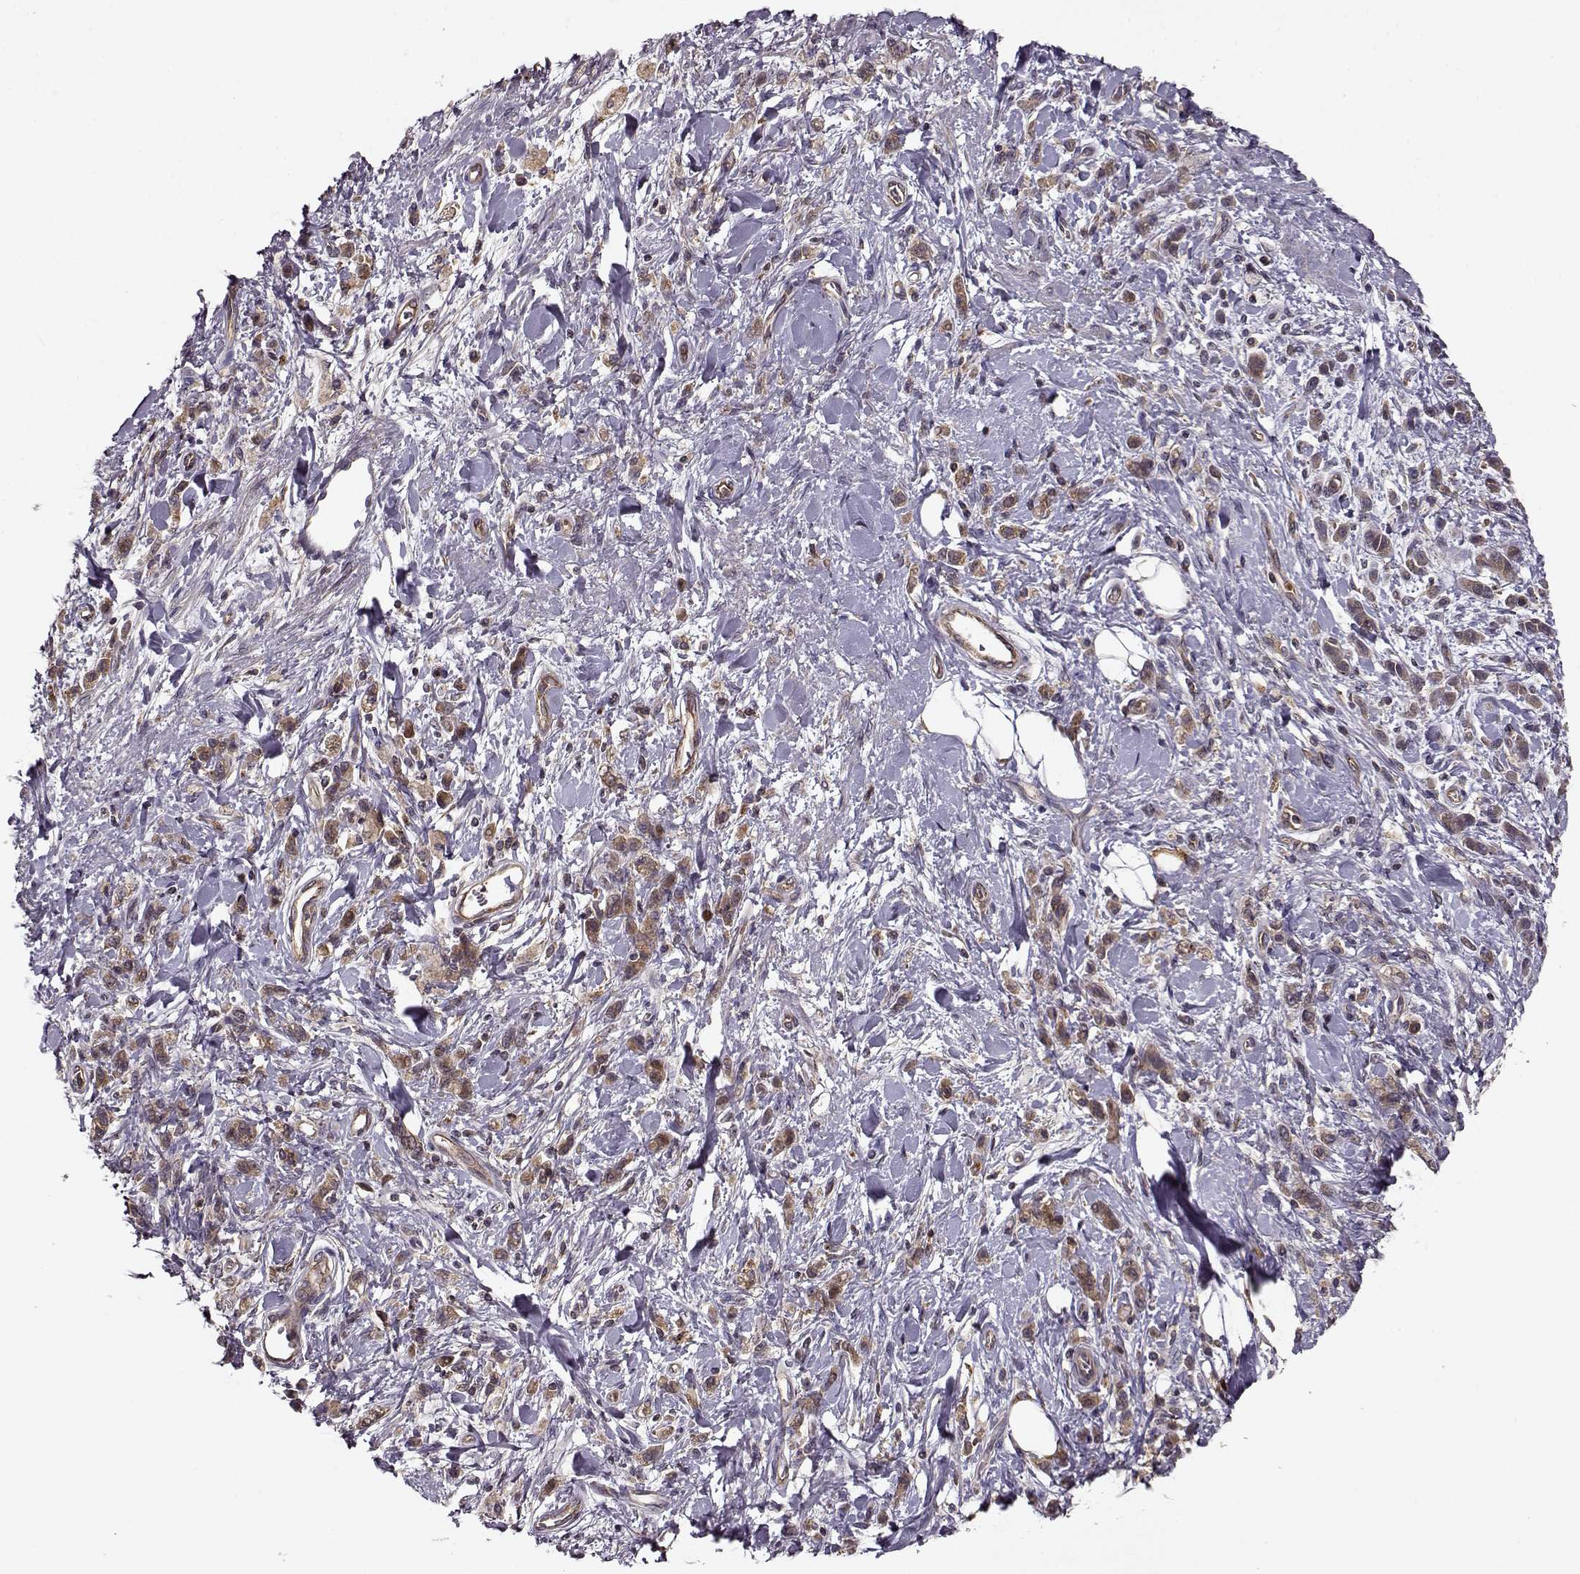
{"staining": {"intensity": "moderate", "quantity": ">75%", "location": "cytoplasmic/membranous"}, "tissue": "stomach cancer", "cell_type": "Tumor cells", "image_type": "cancer", "snomed": [{"axis": "morphology", "description": "Adenocarcinoma, NOS"}, {"axis": "topography", "description": "Stomach"}], "caption": "IHC staining of stomach cancer, which exhibits medium levels of moderate cytoplasmic/membranous expression in approximately >75% of tumor cells indicating moderate cytoplasmic/membranous protein staining. The staining was performed using DAB (brown) for protein detection and nuclei were counterstained in hematoxylin (blue).", "gene": "IFRD2", "patient": {"sex": "male", "age": 77}}